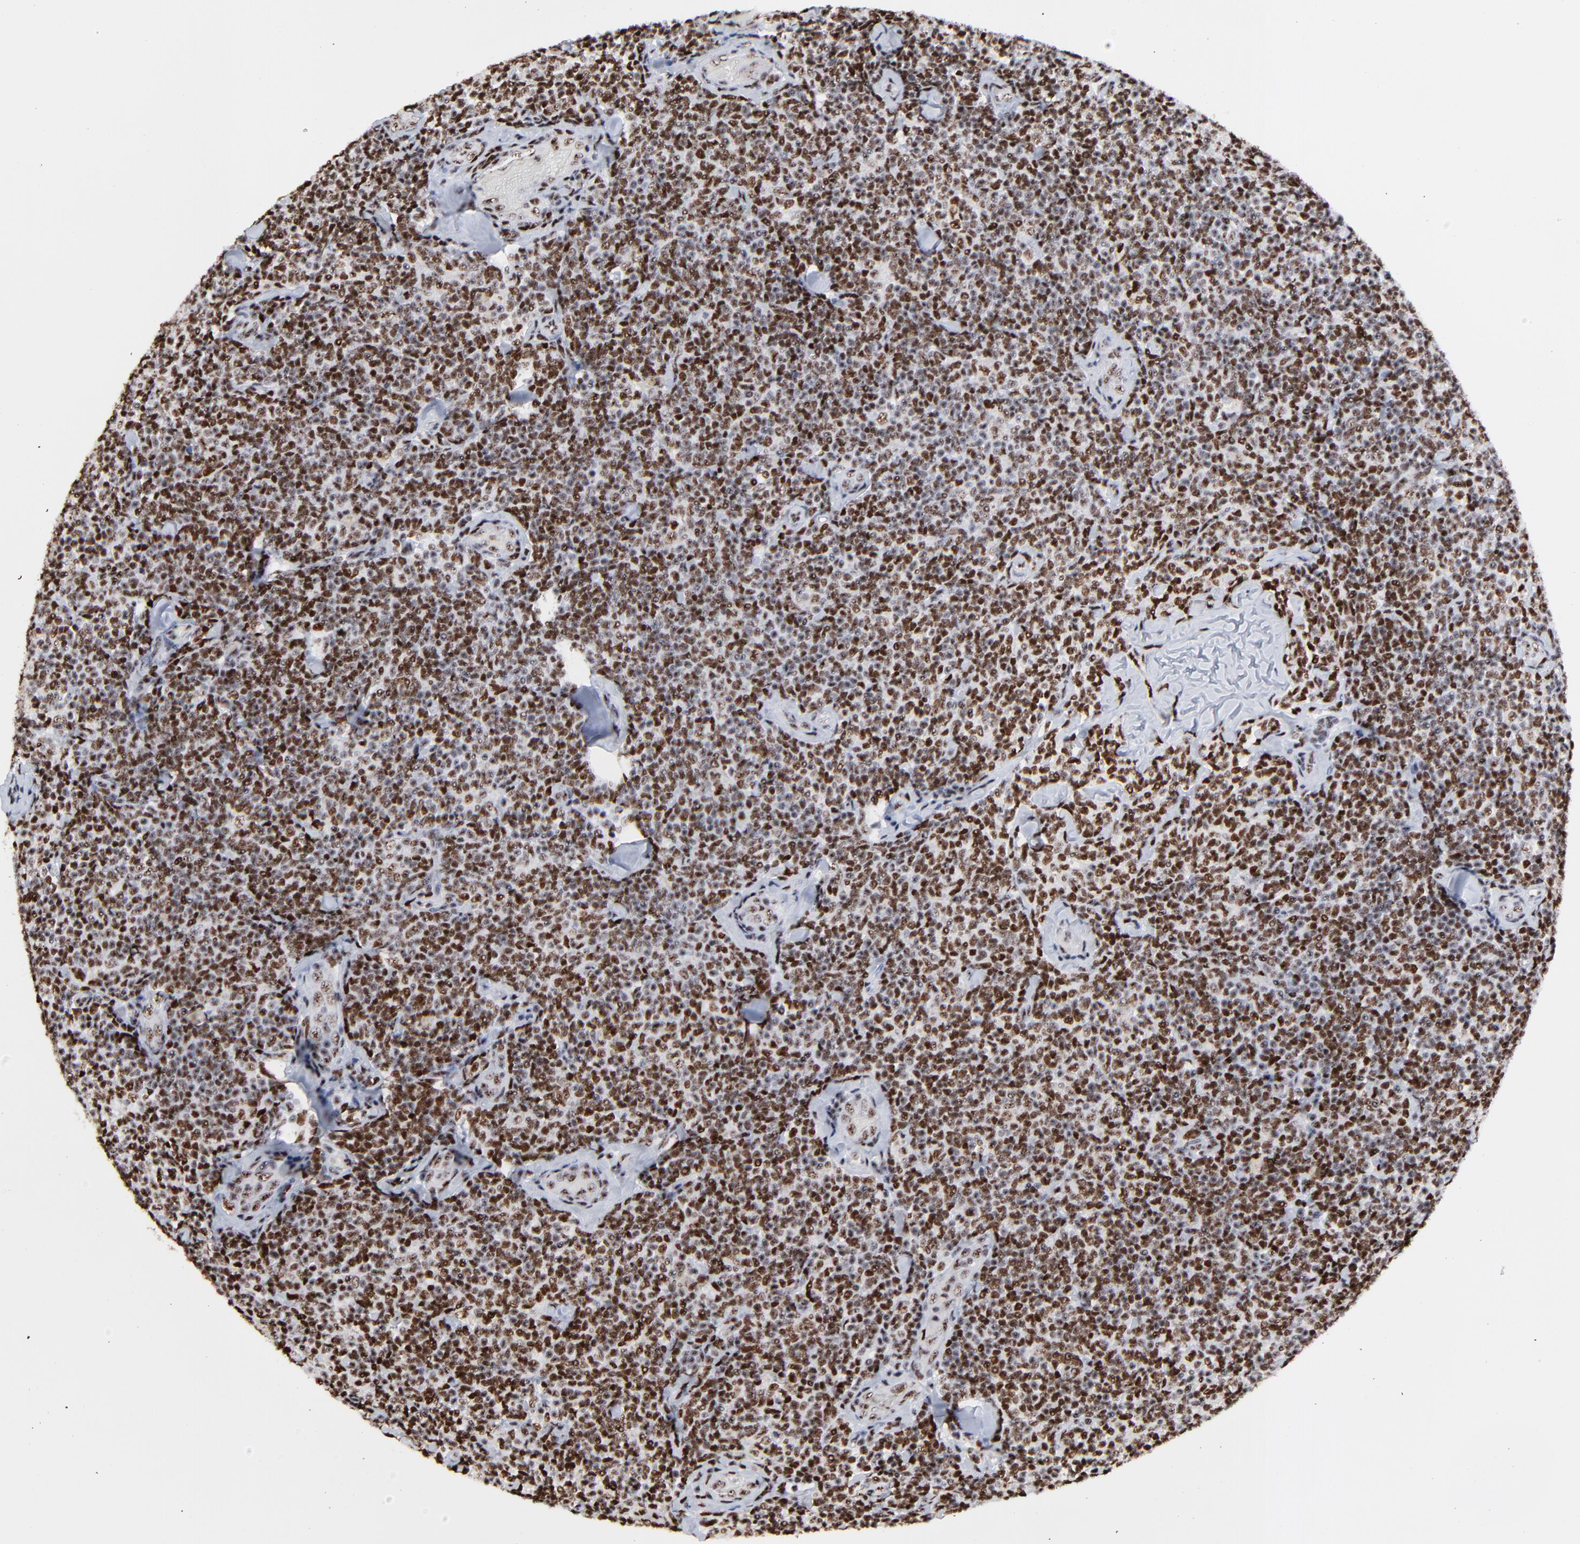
{"staining": {"intensity": "moderate", "quantity": ">75%", "location": "nuclear"}, "tissue": "lymphoma", "cell_type": "Tumor cells", "image_type": "cancer", "snomed": [{"axis": "morphology", "description": "Malignant lymphoma, non-Hodgkin's type, Low grade"}, {"axis": "topography", "description": "Lymph node"}], "caption": "Immunohistochemistry (DAB (3,3'-diaminobenzidine)) staining of malignant lymphoma, non-Hodgkin's type (low-grade) demonstrates moderate nuclear protein expression in approximately >75% of tumor cells. (IHC, brightfield microscopy, high magnification).", "gene": "MBD4", "patient": {"sex": "female", "age": 56}}